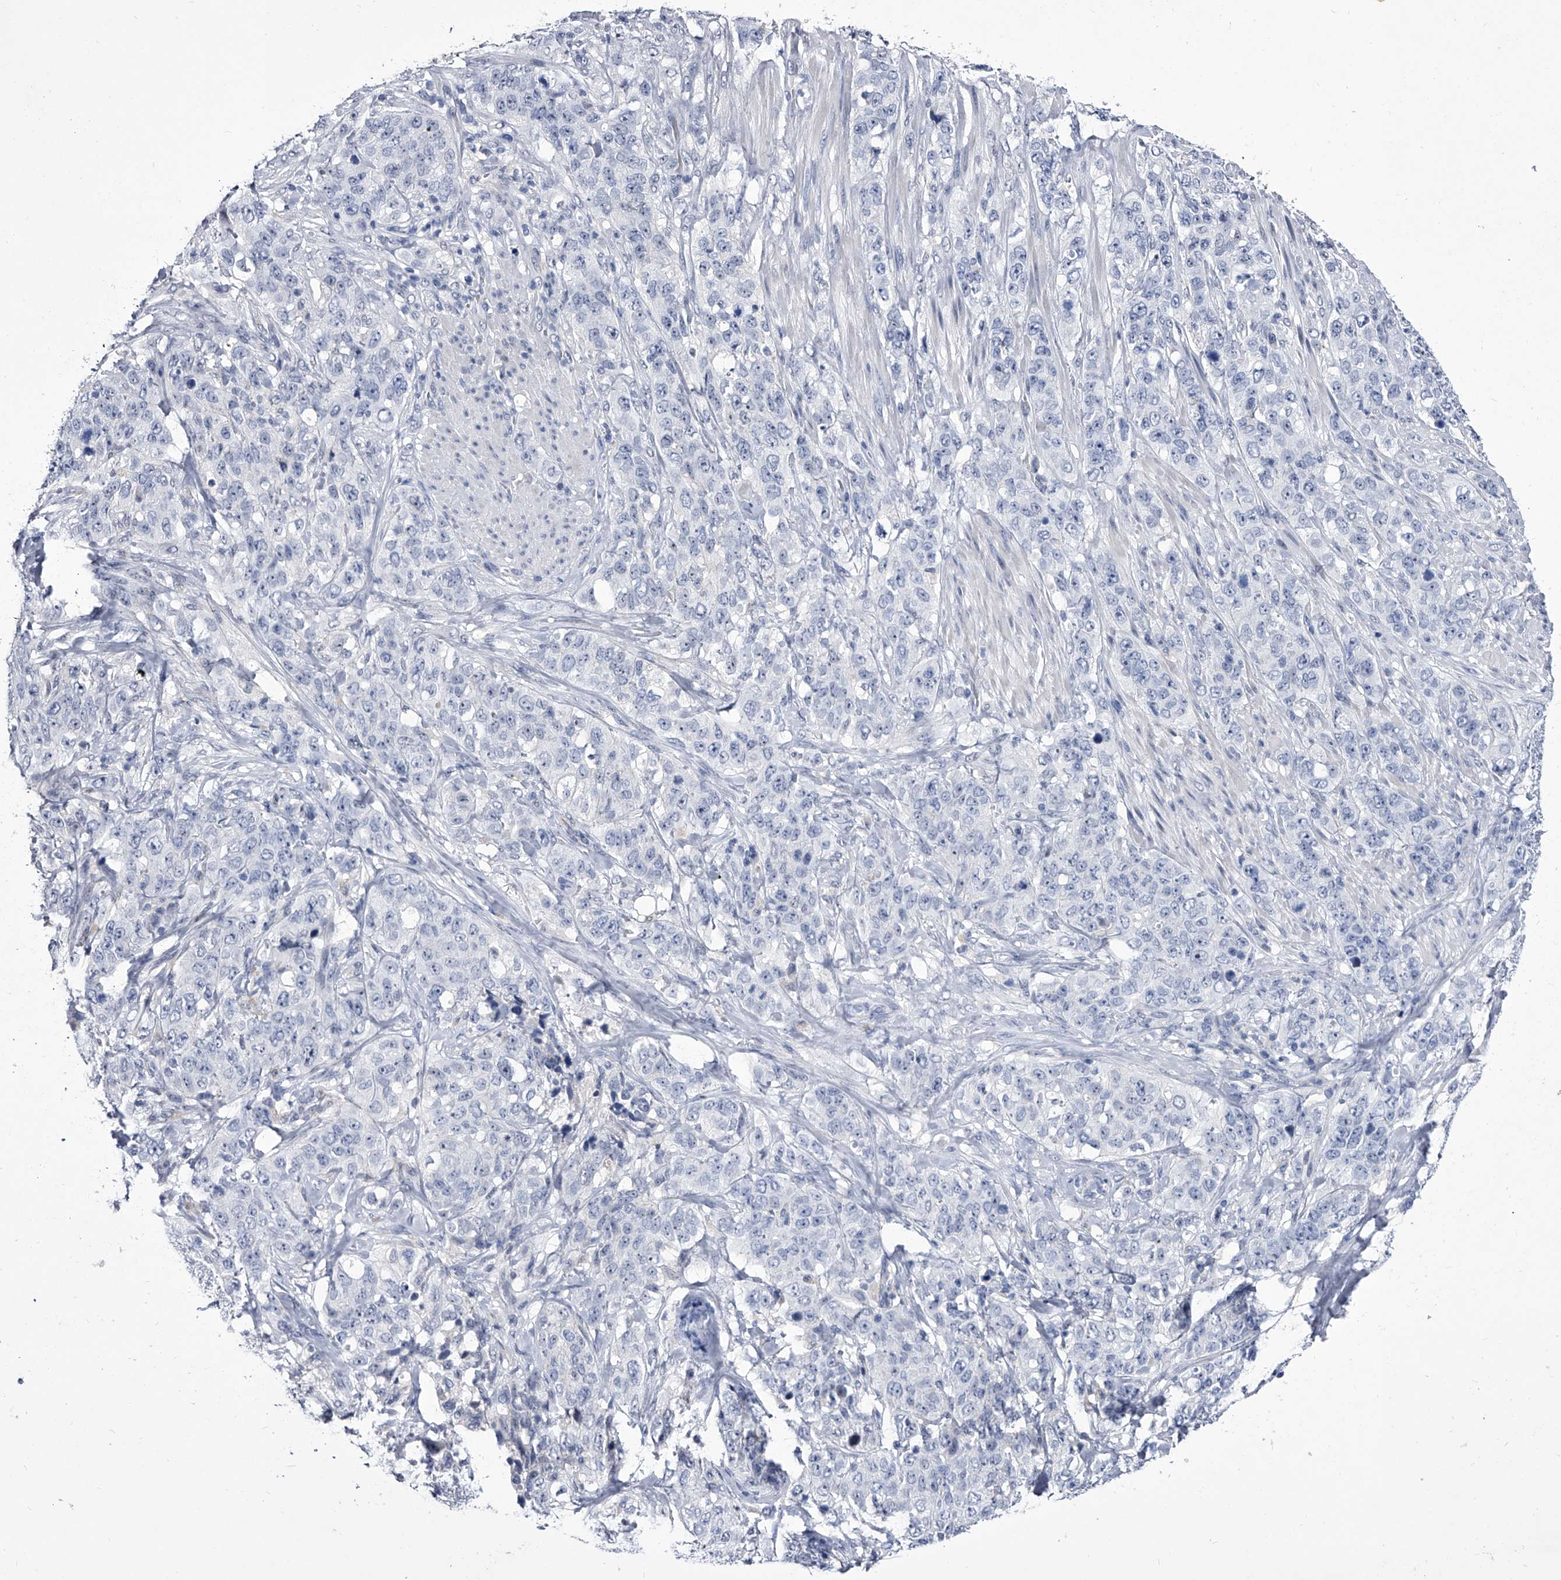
{"staining": {"intensity": "negative", "quantity": "none", "location": "none"}, "tissue": "stomach cancer", "cell_type": "Tumor cells", "image_type": "cancer", "snomed": [{"axis": "morphology", "description": "Adenocarcinoma, NOS"}, {"axis": "topography", "description": "Stomach"}], "caption": "The photomicrograph demonstrates no significant staining in tumor cells of stomach adenocarcinoma. (DAB (3,3'-diaminobenzidine) immunohistochemistry (IHC) with hematoxylin counter stain).", "gene": "CRISP2", "patient": {"sex": "male", "age": 48}}